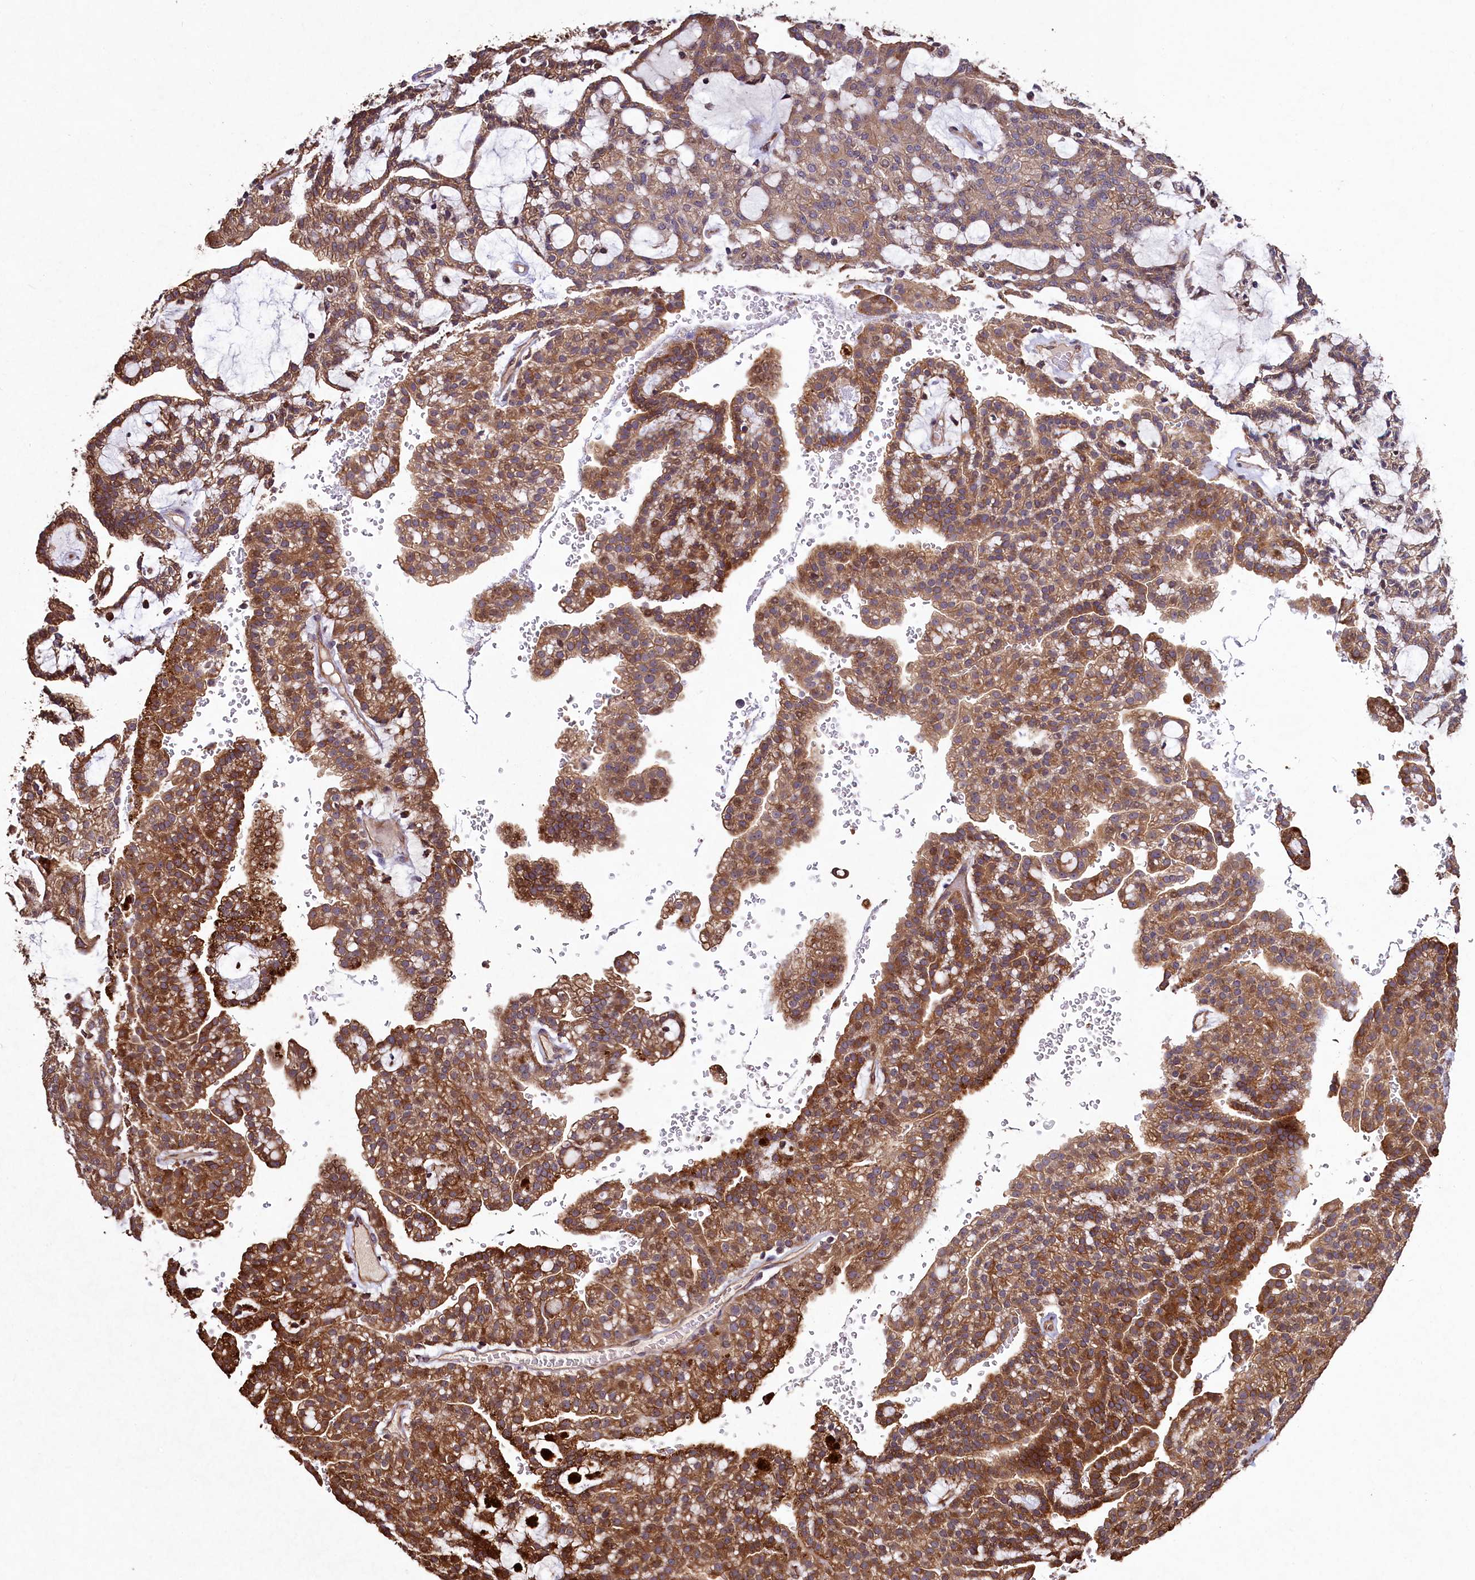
{"staining": {"intensity": "moderate", "quantity": ">75%", "location": "cytoplasmic/membranous"}, "tissue": "renal cancer", "cell_type": "Tumor cells", "image_type": "cancer", "snomed": [{"axis": "morphology", "description": "Adenocarcinoma, NOS"}, {"axis": "topography", "description": "Kidney"}], "caption": "Approximately >75% of tumor cells in human renal adenocarcinoma show moderate cytoplasmic/membranous protein staining as visualized by brown immunohistochemical staining.", "gene": "TMEM98", "patient": {"sex": "male", "age": 63}}